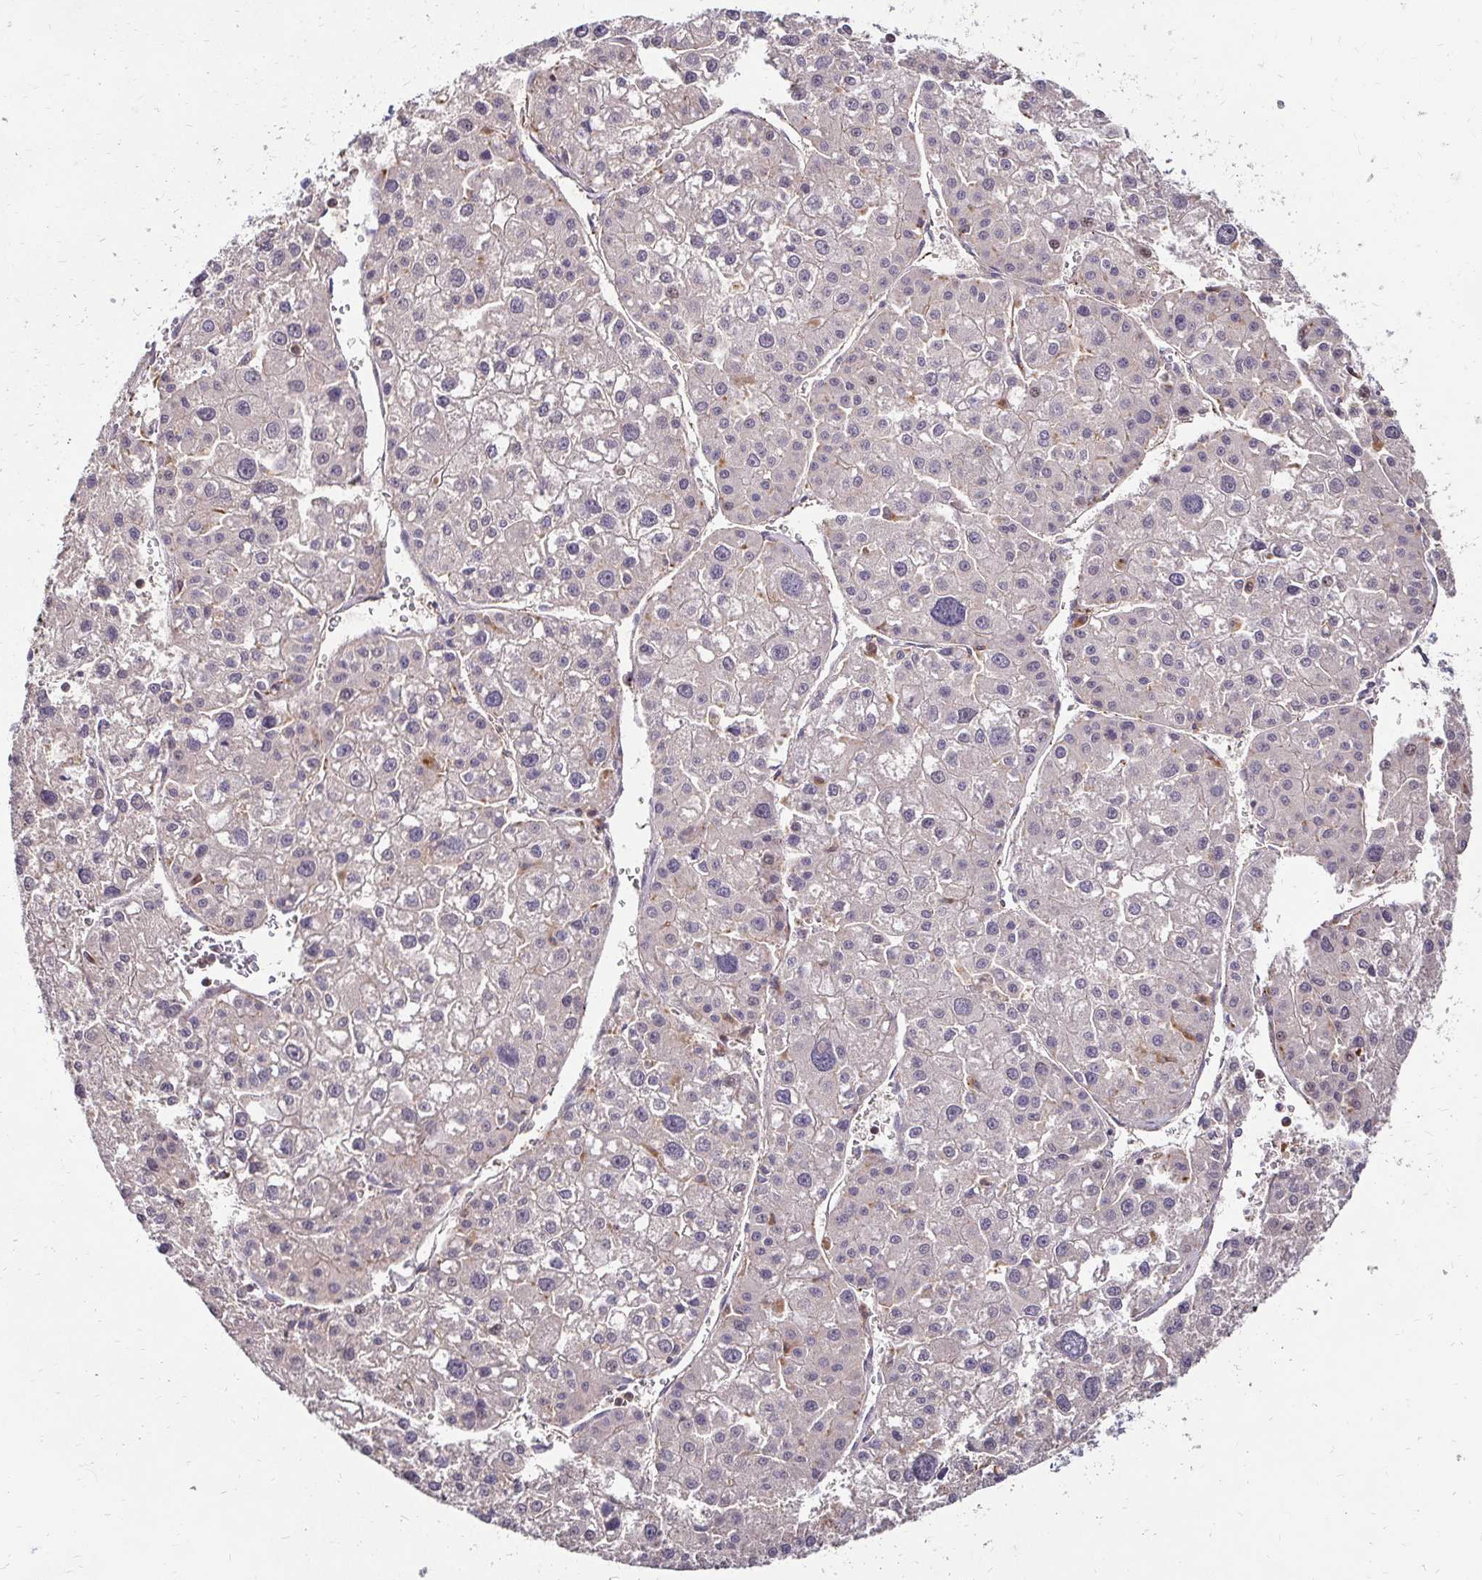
{"staining": {"intensity": "negative", "quantity": "none", "location": "none"}, "tissue": "liver cancer", "cell_type": "Tumor cells", "image_type": "cancer", "snomed": [{"axis": "morphology", "description": "Carcinoma, Hepatocellular, NOS"}, {"axis": "topography", "description": "Liver"}], "caption": "An image of liver cancer (hepatocellular carcinoma) stained for a protein reveals no brown staining in tumor cells.", "gene": "IDUA", "patient": {"sex": "male", "age": 73}}